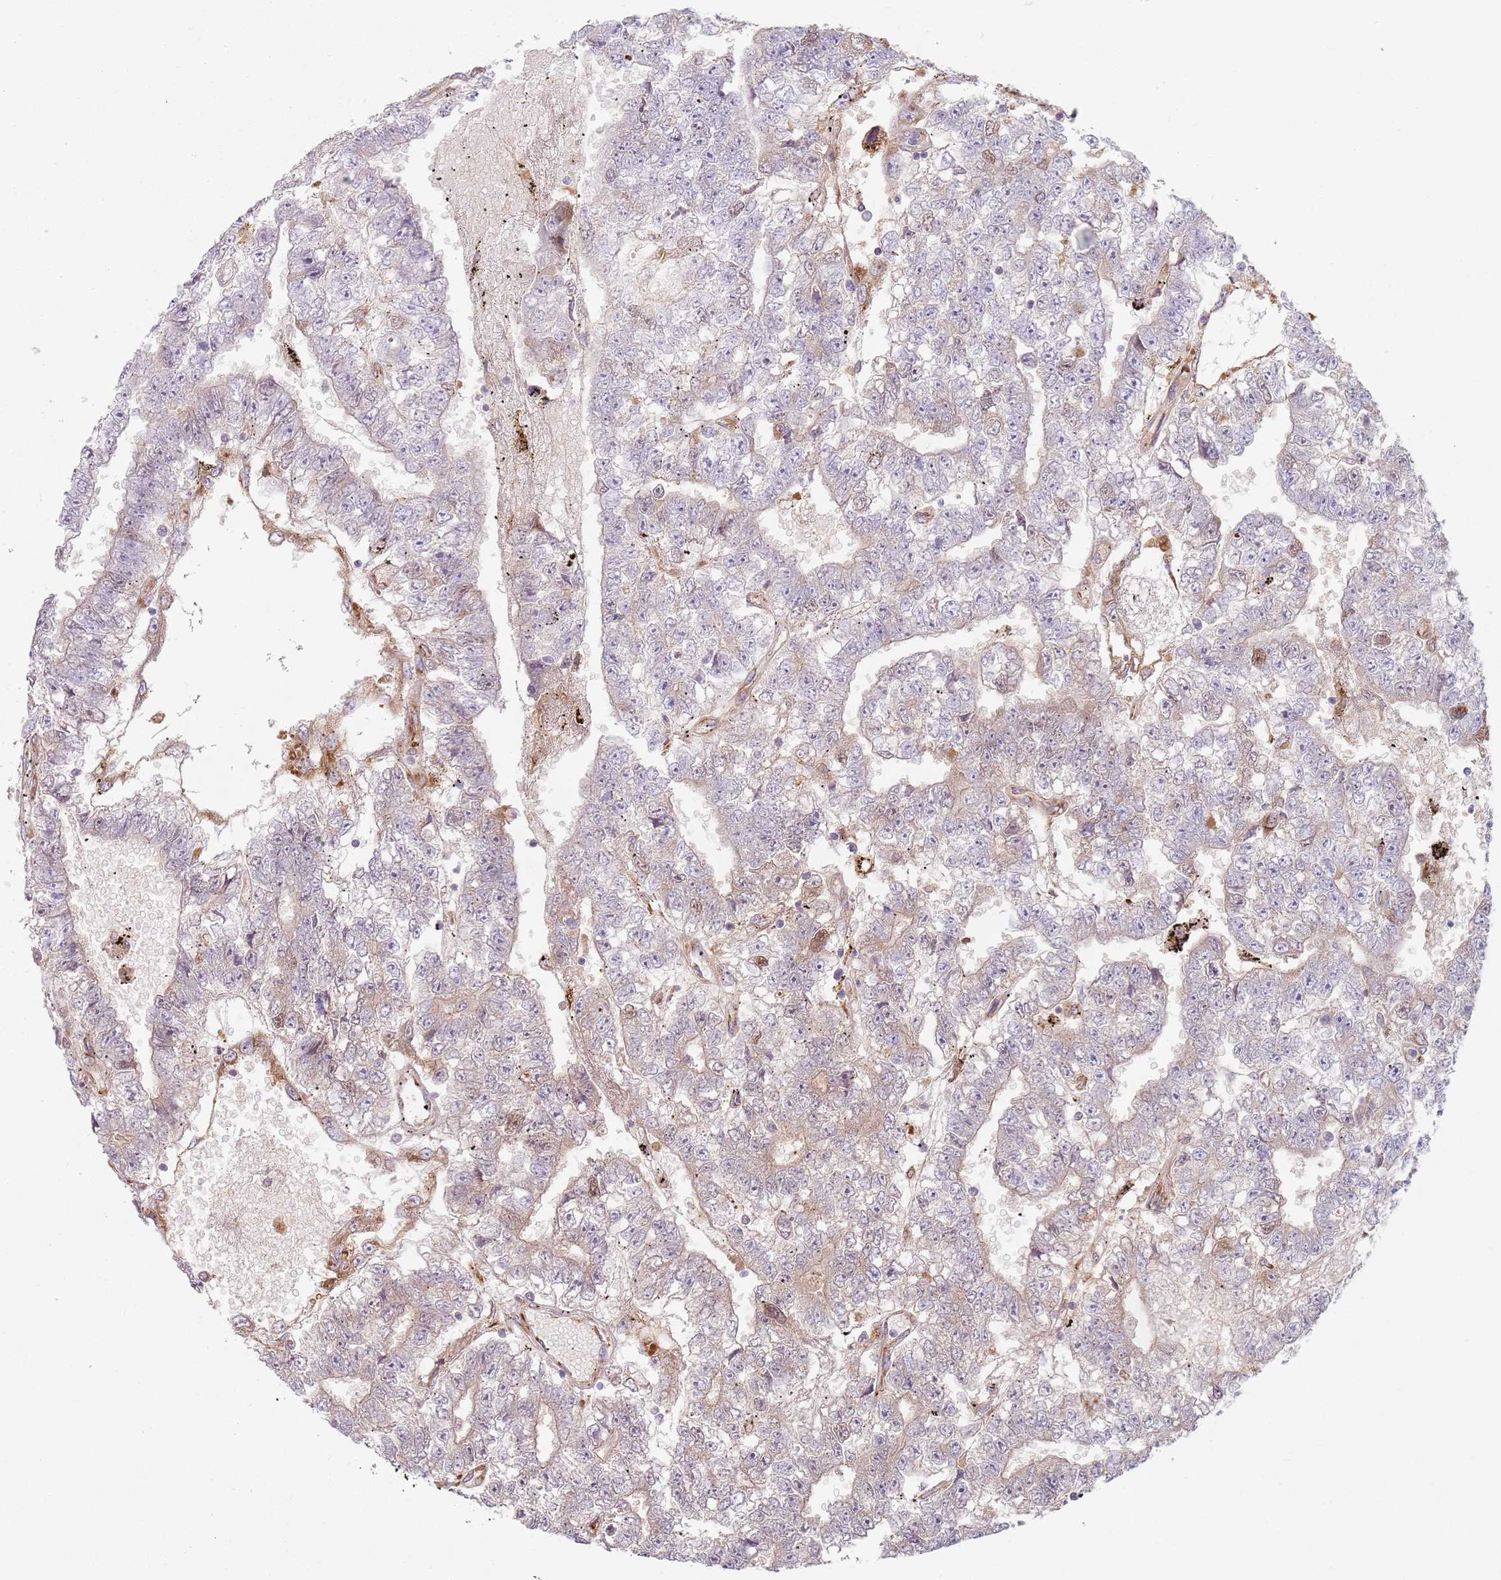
{"staining": {"intensity": "negative", "quantity": "none", "location": "none"}, "tissue": "testis cancer", "cell_type": "Tumor cells", "image_type": "cancer", "snomed": [{"axis": "morphology", "description": "Carcinoma, Embryonal, NOS"}, {"axis": "topography", "description": "Testis"}], "caption": "A high-resolution histopathology image shows immunohistochemistry (IHC) staining of testis cancer (embryonal carcinoma), which demonstrates no significant staining in tumor cells.", "gene": "COLGALT1", "patient": {"sex": "male", "age": 25}}